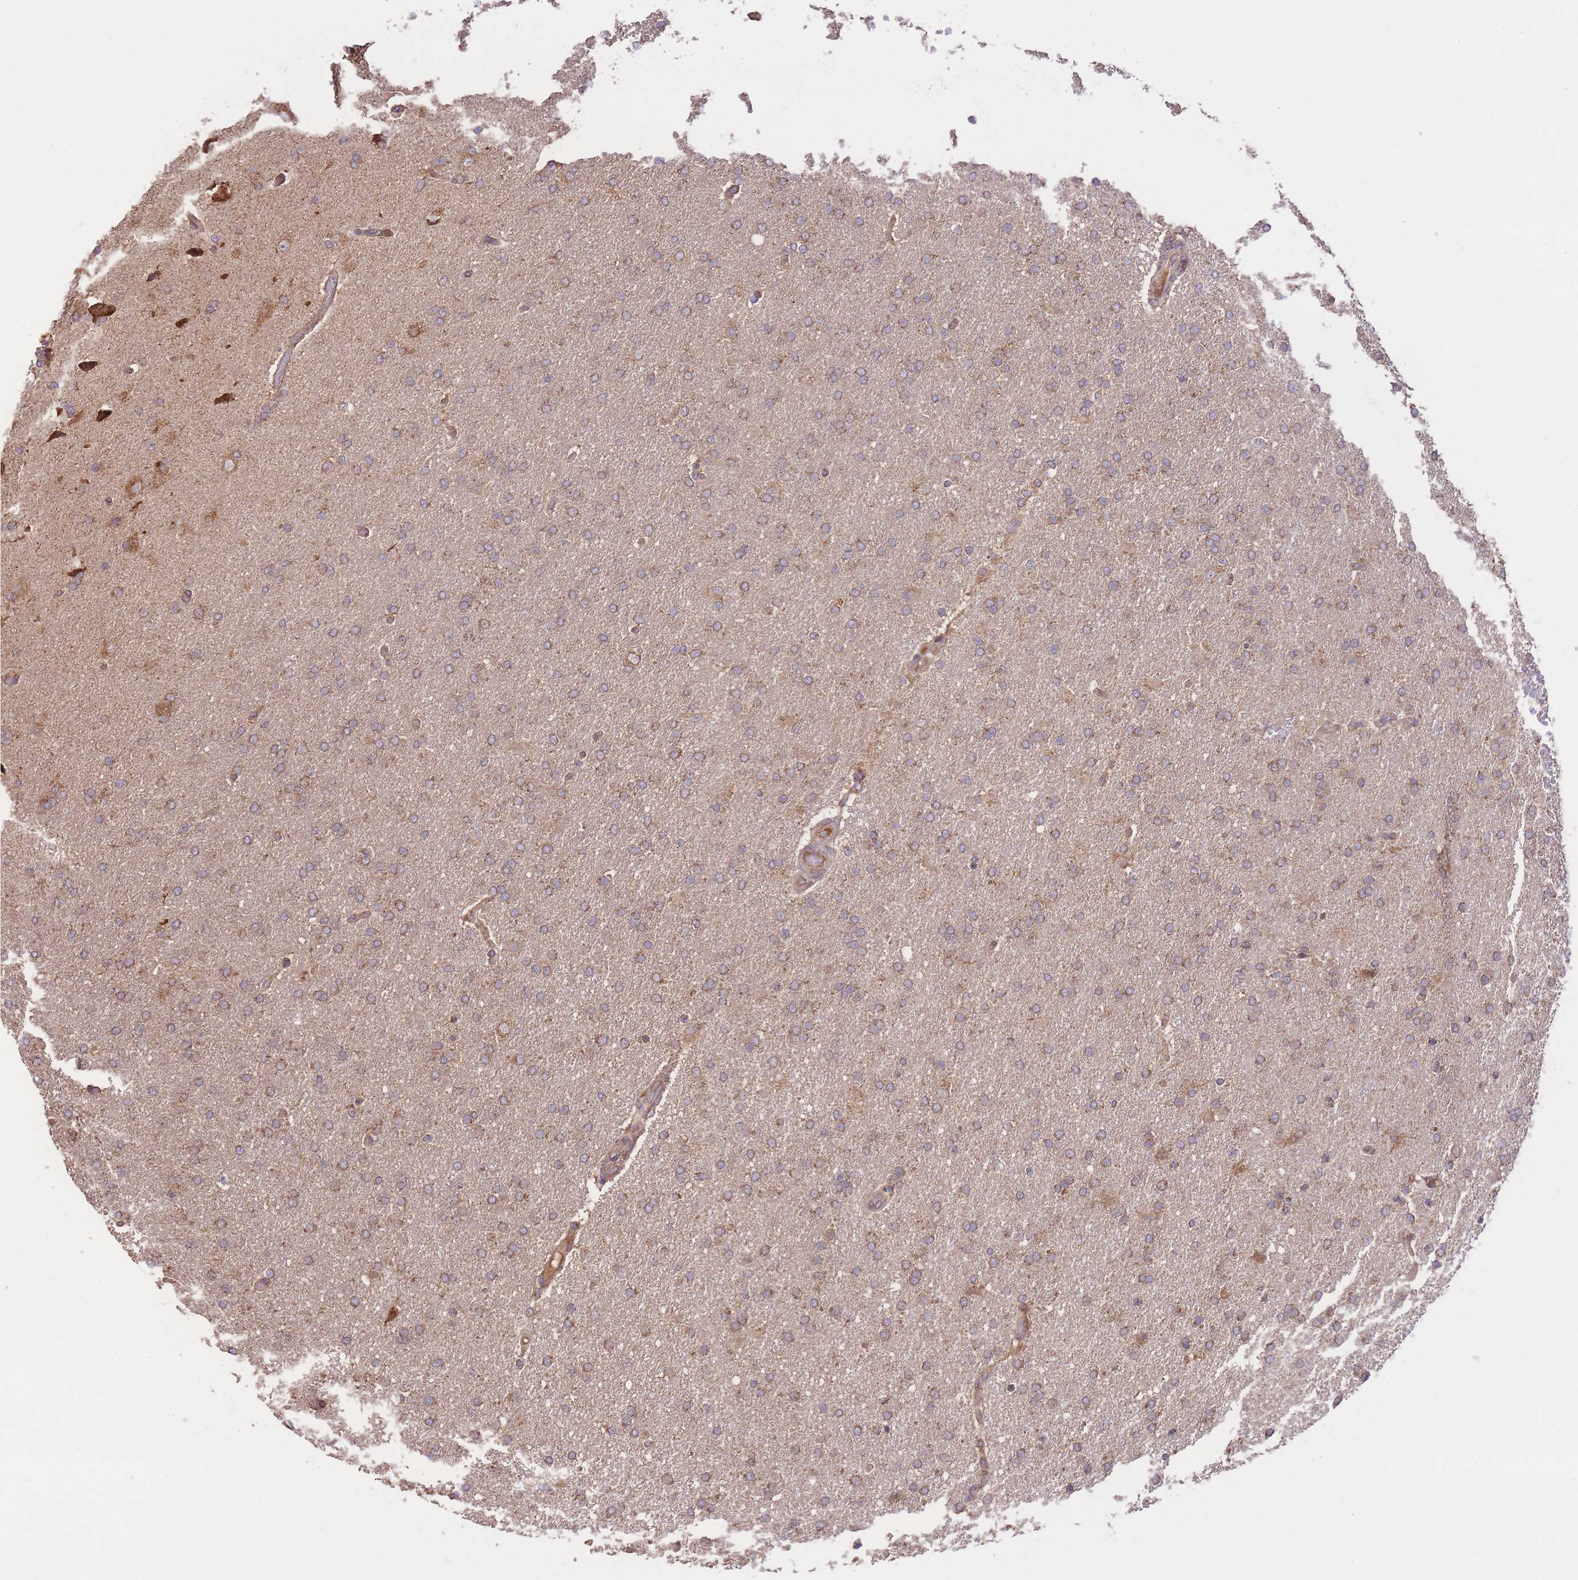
{"staining": {"intensity": "weak", "quantity": ">75%", "location": "cytoplasmic/membranous"}, "tissue": "glioma", "cell_type": "Tumor cells", "image_type": "cancer", "snomed": [{"axis": "morphology", "description": "Glioma, malignant, High grade"}, {"axis": "topography", "description": "Brain"}], "caption": "IHC staining of glioma, which demonstrates low levels of weak cytoplasmic/membranous positivity in approximately >75% of tumor cells indicating weak cytoplasmic/membranous protein staining. The staining was performed using DAB (3,3'-diaminobenzidine) (brown) for protein detection and nuclei were counterstained in hematoxylin (blue).", "gene": "EEF1AKMT1", "patient": {"sex": "male", "age": 72}}